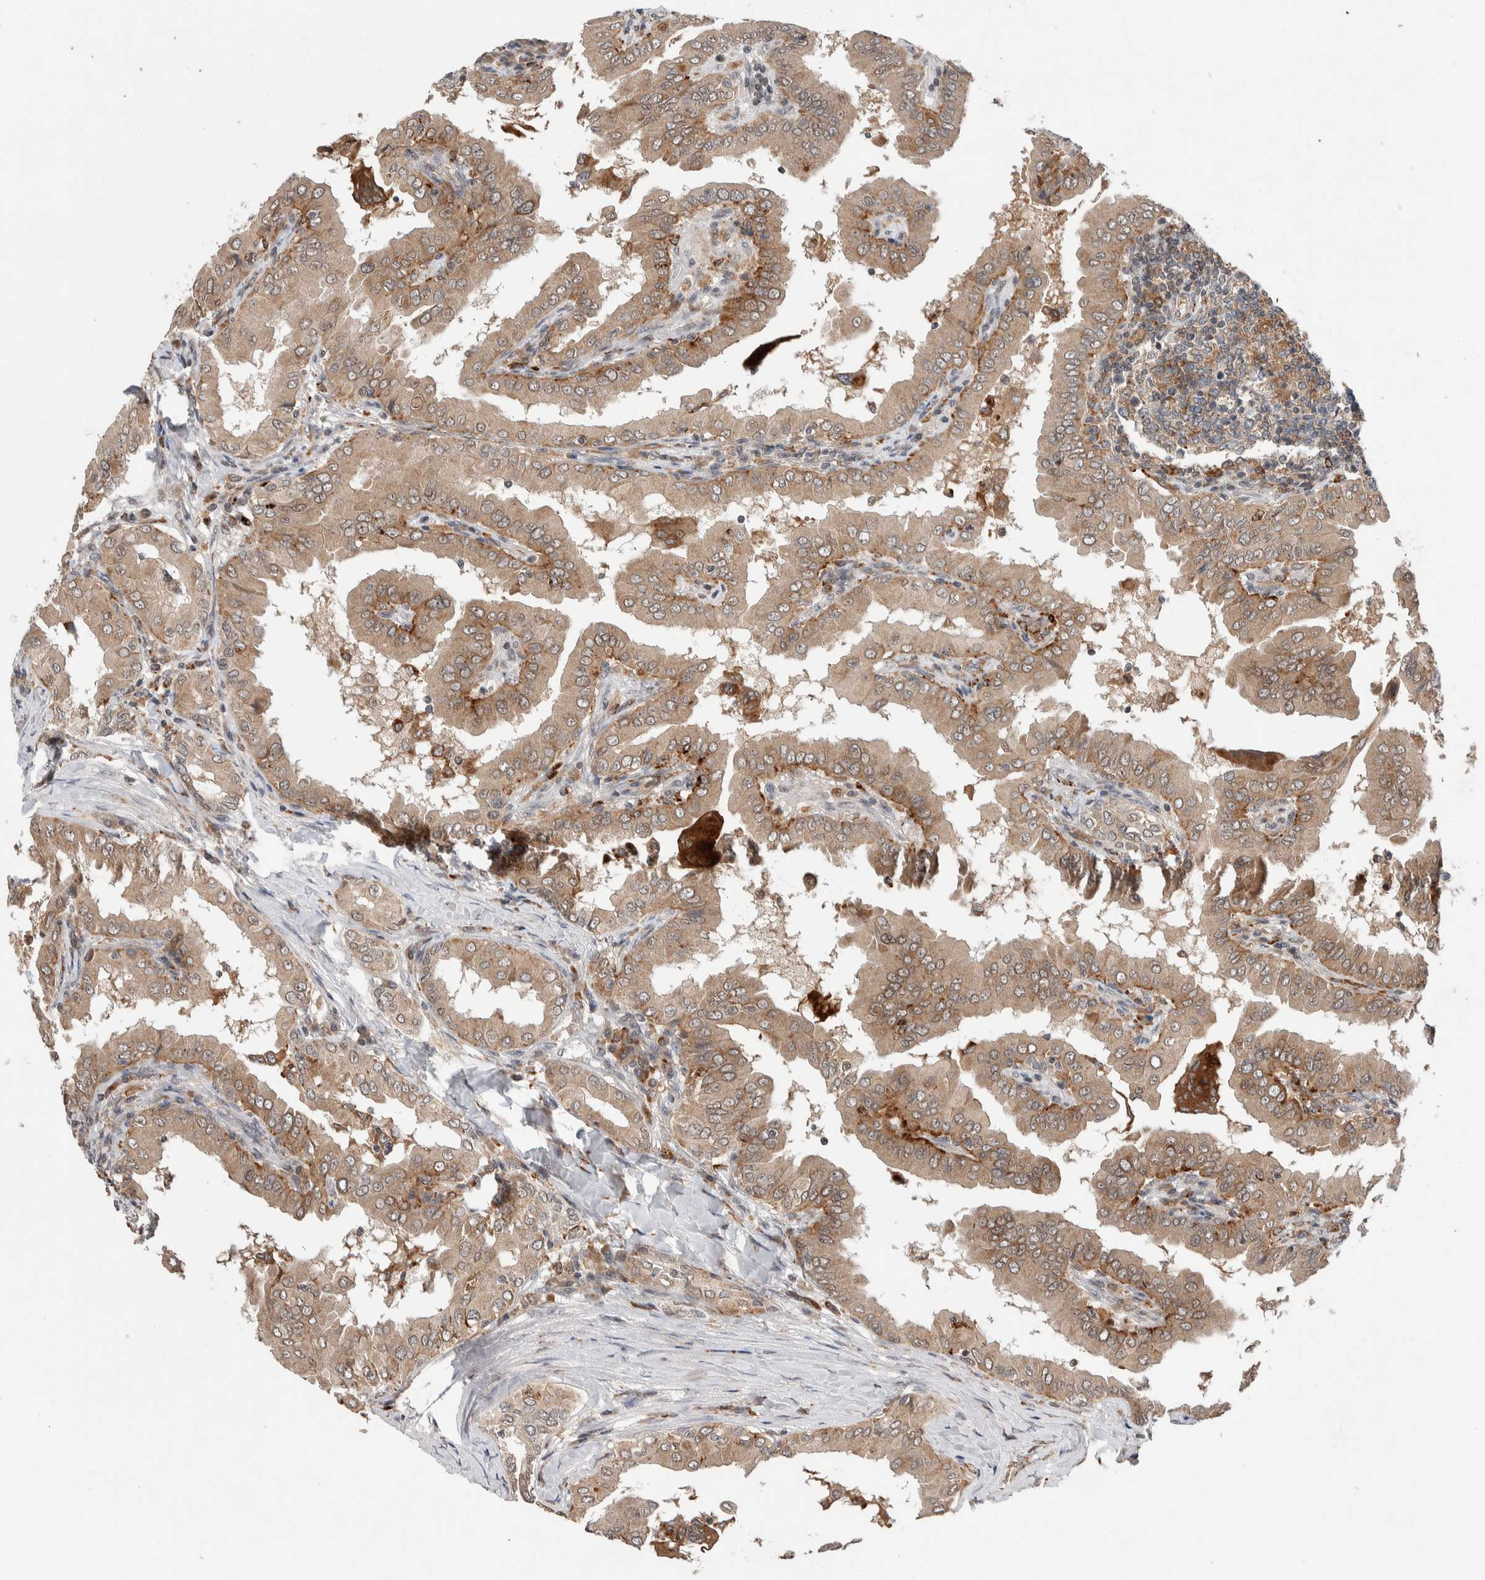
{"staining": {"intensity": "moderate", "quantity": ">75%", "location": "cytoplasmic/membranous"}, "tissue": "thyroid cancer", "cell_type": "Tumor cells", "image_type": "cancer", "snomed": [{"axis": "morphology", "description": "Papillary adenocarcinoma, NOS"}, {"axis": "topography", "description": "Thyroid gland"}], "caption": "Immunohistochemical staining of papillary adenocarcinoma (thyroid) demonstrates moderate cytoplasmic/membranous protein expression in approximately >75% of tumor cells. (IHC, brightfield microscopy, high magnification).", "gene": "KCNK1", "patient": {"sex": "male", "age": 33}}